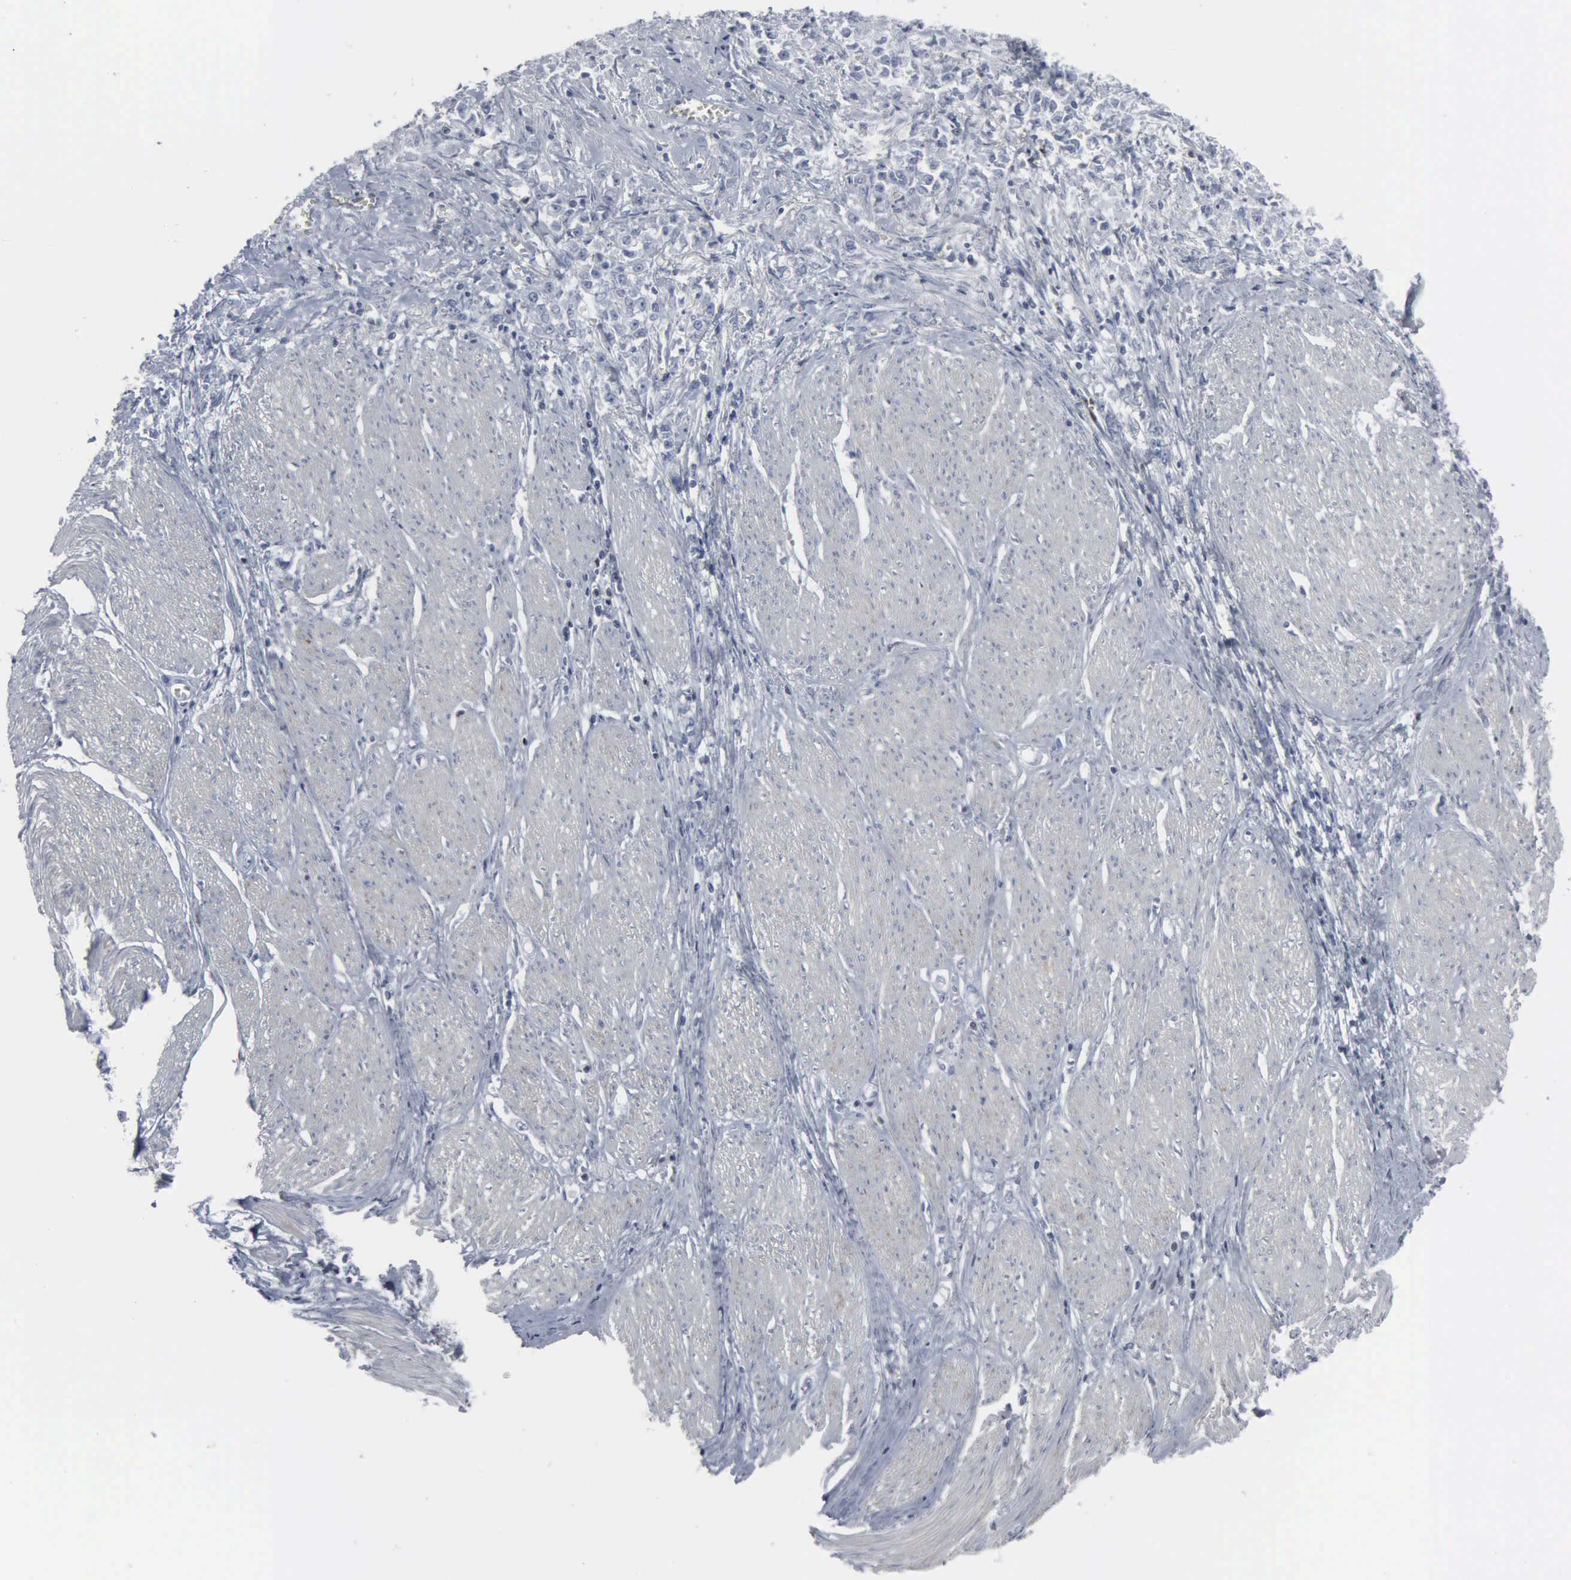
{"staining": {"intensity": "negative", "quantity": "none", "location": "none"}, "tissue": "stomach cancer", "cell_type": "Tumor cells", "image_type": "cancer", "snomed": [{"axis": "morphology", "description": "Adenocarcinoma, NOS"}, {"axis": "topography", "description": "Stomach"}], "caption": "Immunohistochemistry photomicrograph of stomach cancer (adenocarcinoma) stained for a protein (brown), which shows no expression in tumor cells. Brightfield microscopy of IHC stained with DAB (3,3'-diaminobenzidine) (brown) and hematoxylin (blue), captured at high magnification.", "gene": "CCND3", "patient": {"sex": "male", "age": 72}}